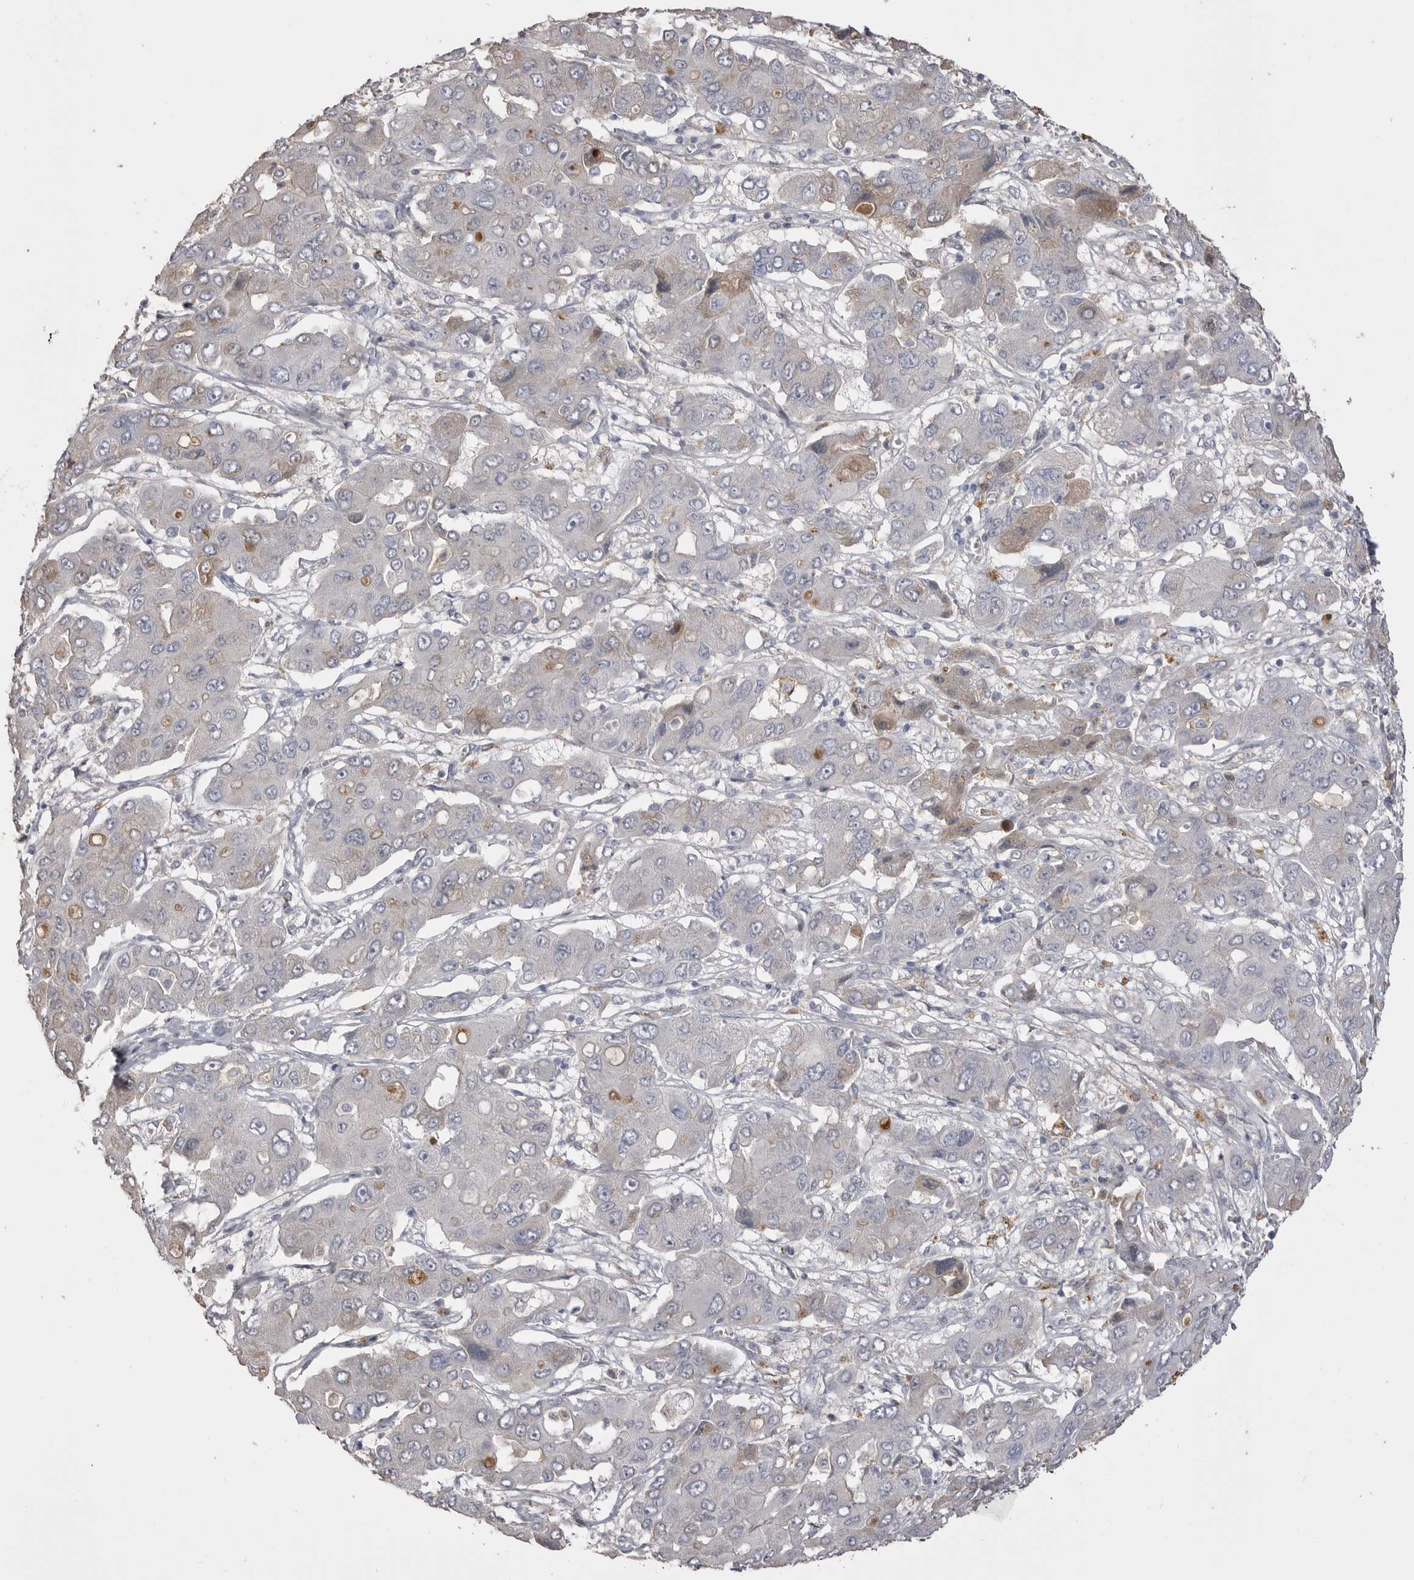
{"staining": {"intensity": "negative", "quantity": "none", "location": "none"}, "tissue": "liver cancer", "cell_type": "Tumor cells", "image_type": "cancer", "snomed": [{"axis": "morphology", "description": "Cholangiocarcinoma"}, {"axis": "topography", "description": "Liver"}], "caption": "Liver cancer (cholangiocarcinoma) was stained to show a protein in brown. There is no significant expression in tumor cells.", "gene": "AHSG", "patient": {"sex": "male", "age": 67}}